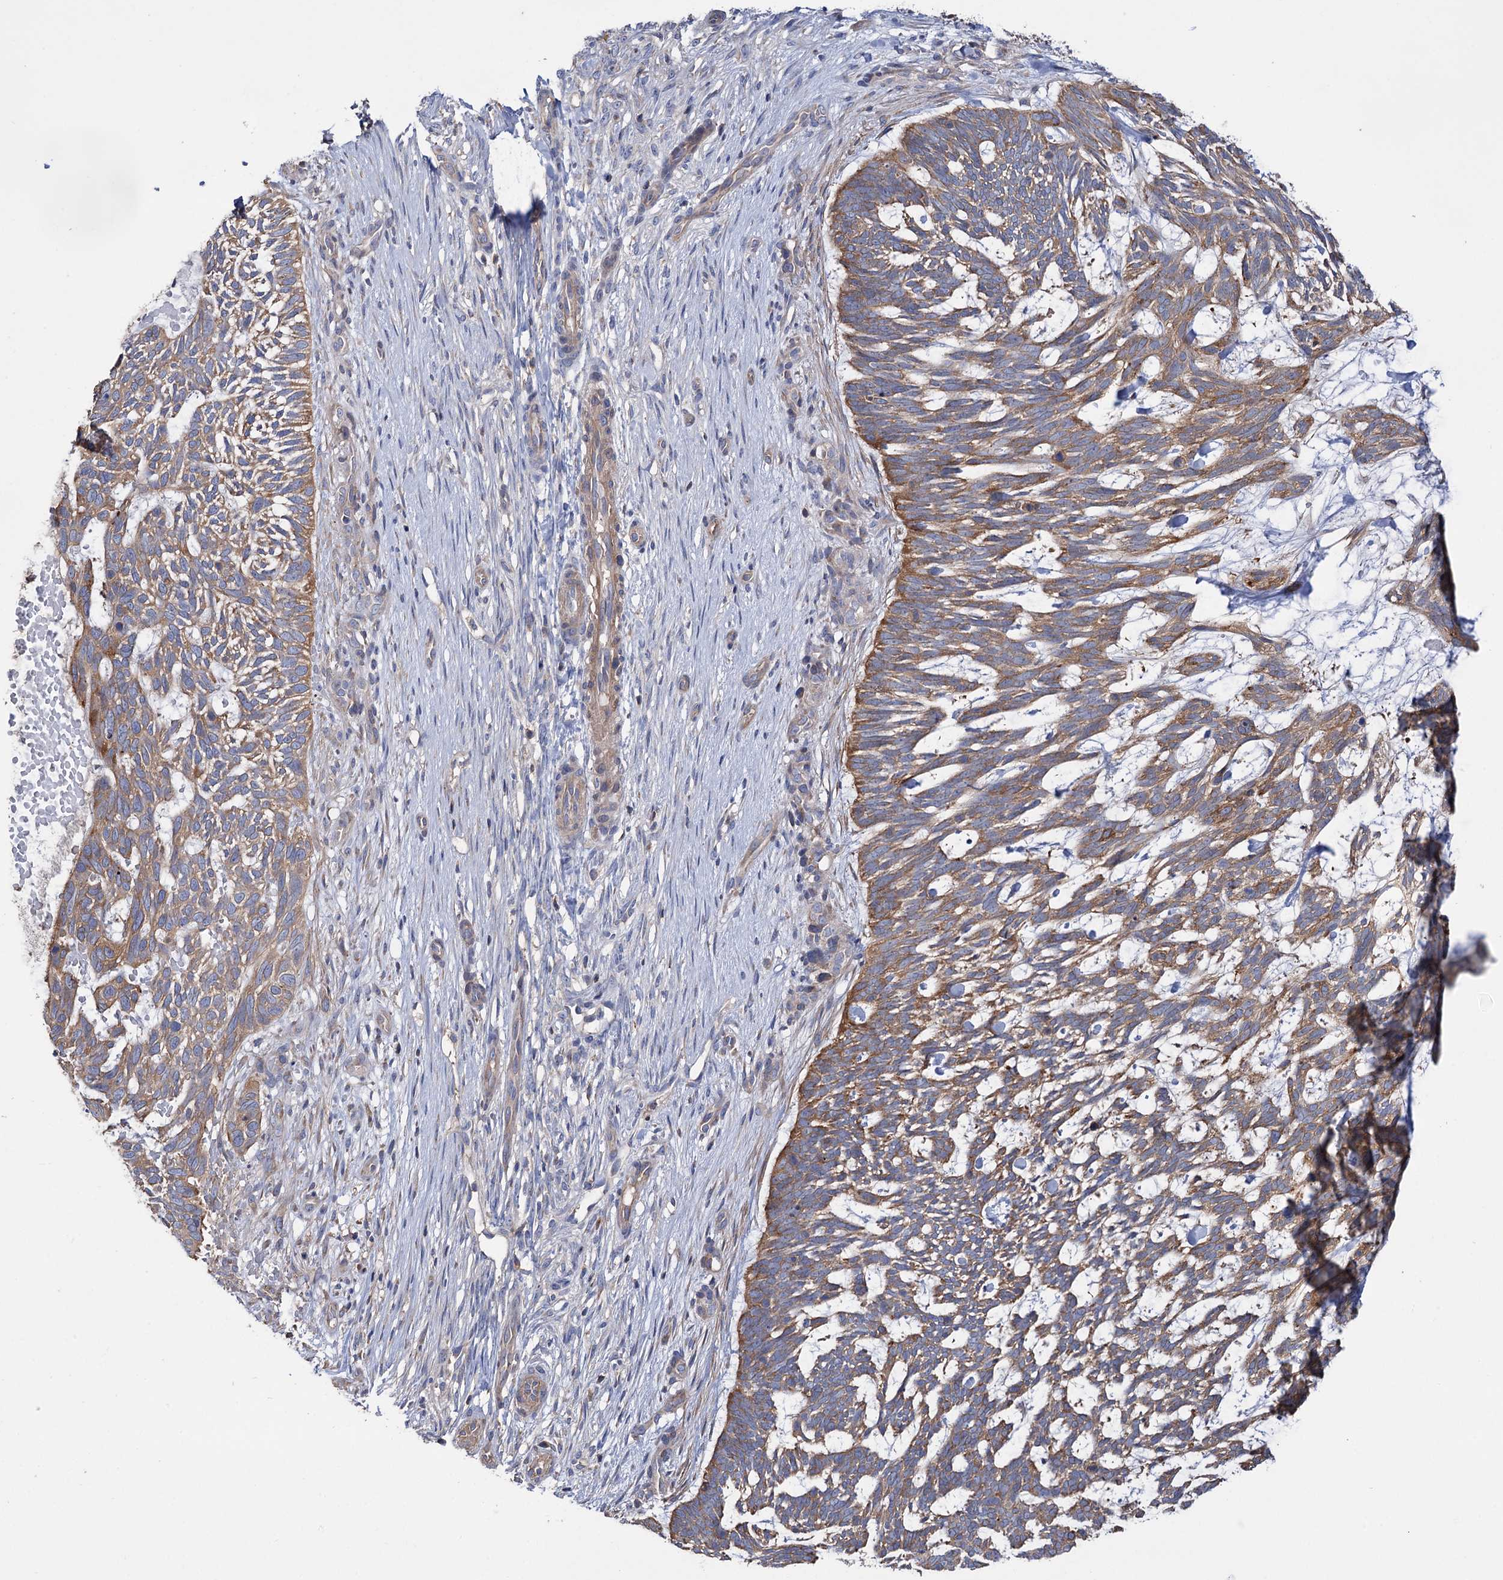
{"staining": {"intensity": "moderate", "quantity": ">75%", "location": "cytoplasmic/membranous"}, "tissue": "skin cancer", "cell_type": "Tumor cells", "image_type": "cancer", "snomed": [{"axis": "morphology", "description": "Basal cell carcinoma"}, {"axis": "topography", "description": "Skin"}], "caption": "Brown immunohistochemical staining in skin basal cell carcinoma shows moderate cytoplasmic/membranous staining in approximately >75% of tumor cells. The staining was performed using DAB (3,3'-diaminobenzidine), with brown indicating positive protein expression. Nuclei are stained blue with hematoxylin.", "gene": "BBS4", "patient": {"sex": "male", "age": 88}}